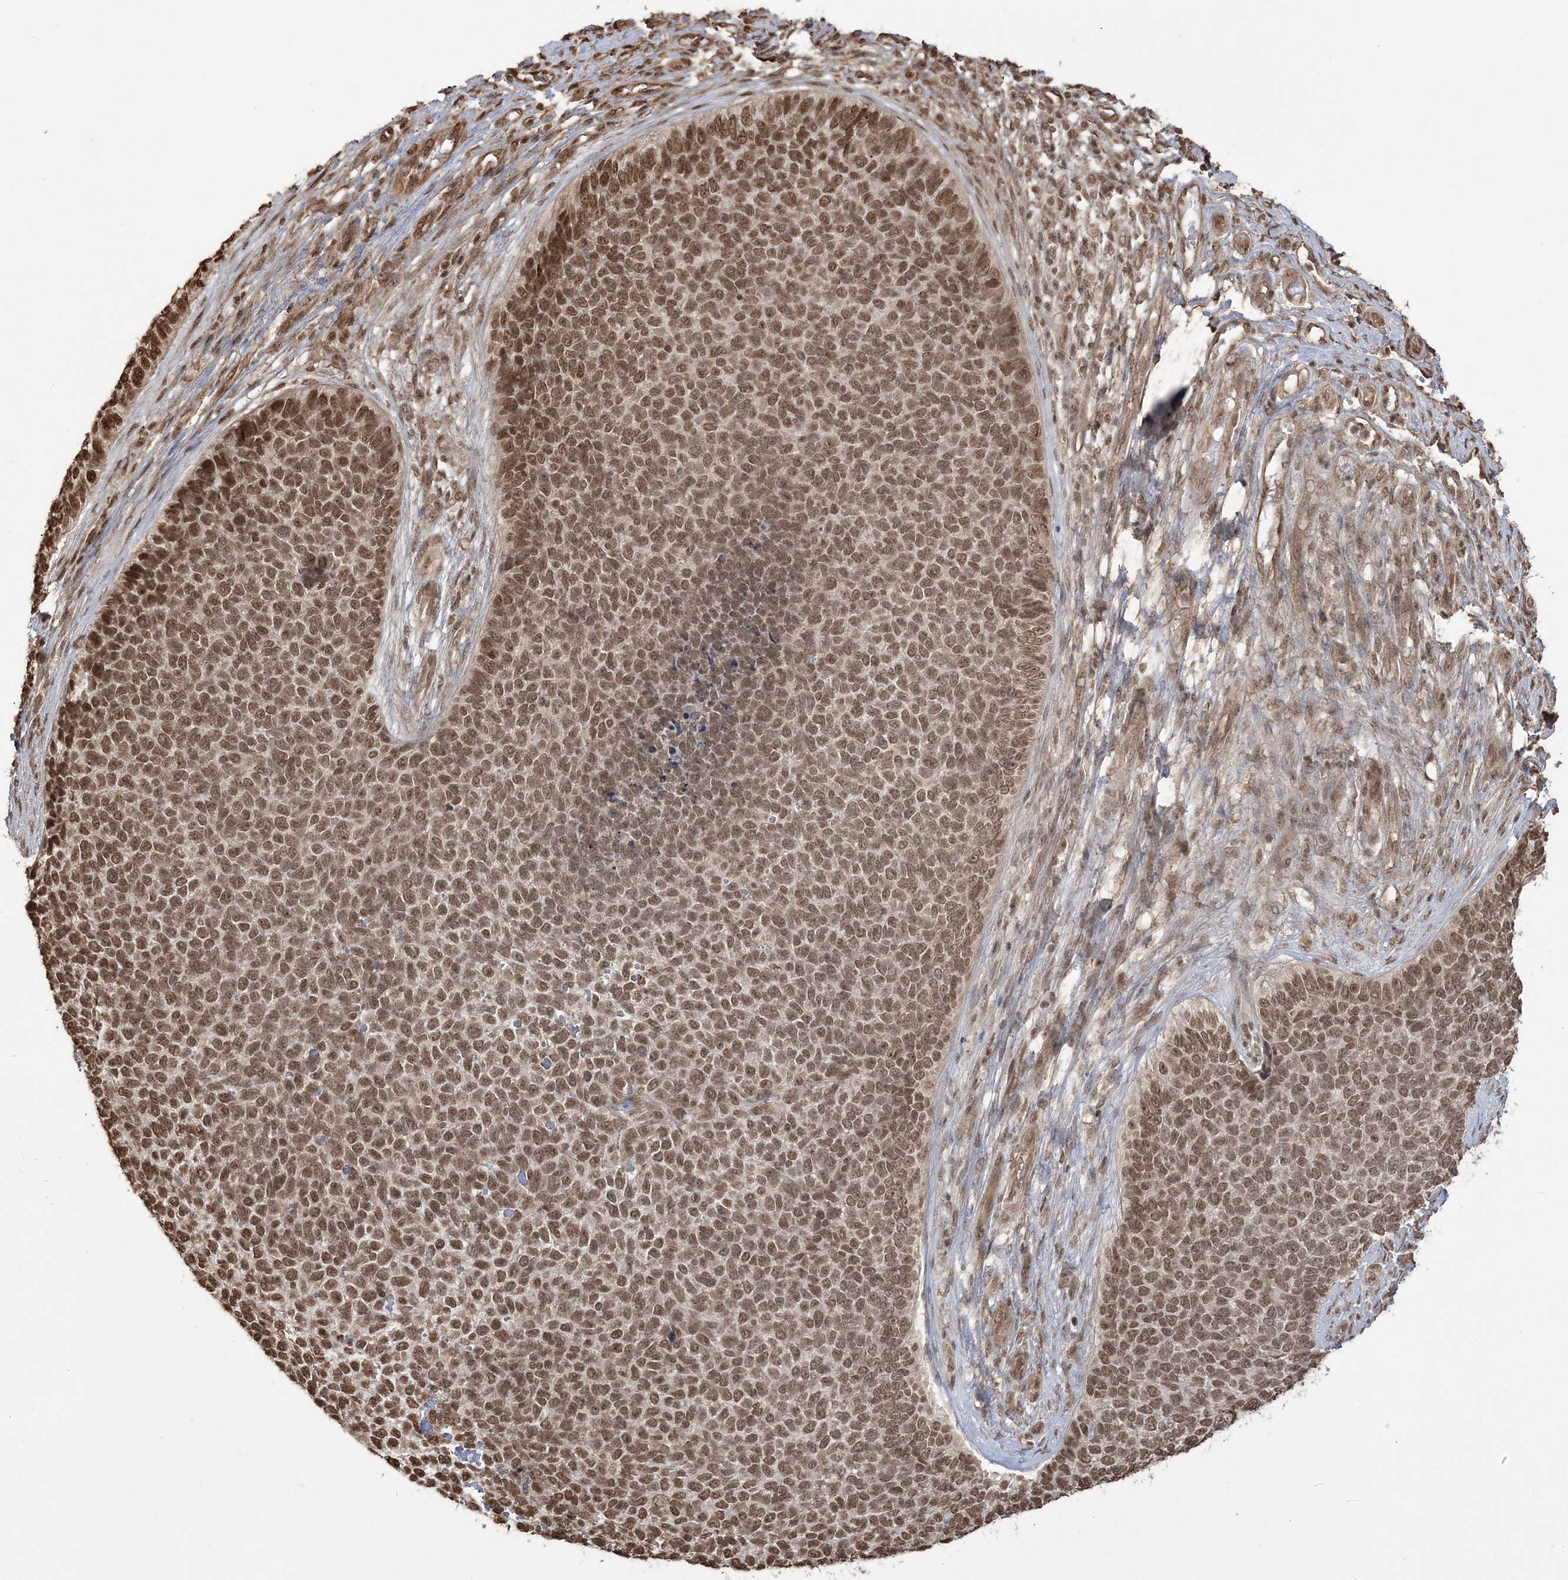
{"staining": {"intensity": "strong", "quantity": ">75%", "location": "nuclear"}, "tissue": "skin cancer", "cell_type": "Tumor cells", "image_type": "cancer", "snomed": [{"axis": "morphology", "description": "Basal cell carcinoma"}, {"axis": "topography", "description": "Skin"}], "caption": "Protein staining reveals strong nuclear expression in about >75% of tumor cells in skin cancer (basal cell carcinoma).", "gene": "ZNF839", "patient": {"sex": "female", "age": 84}}